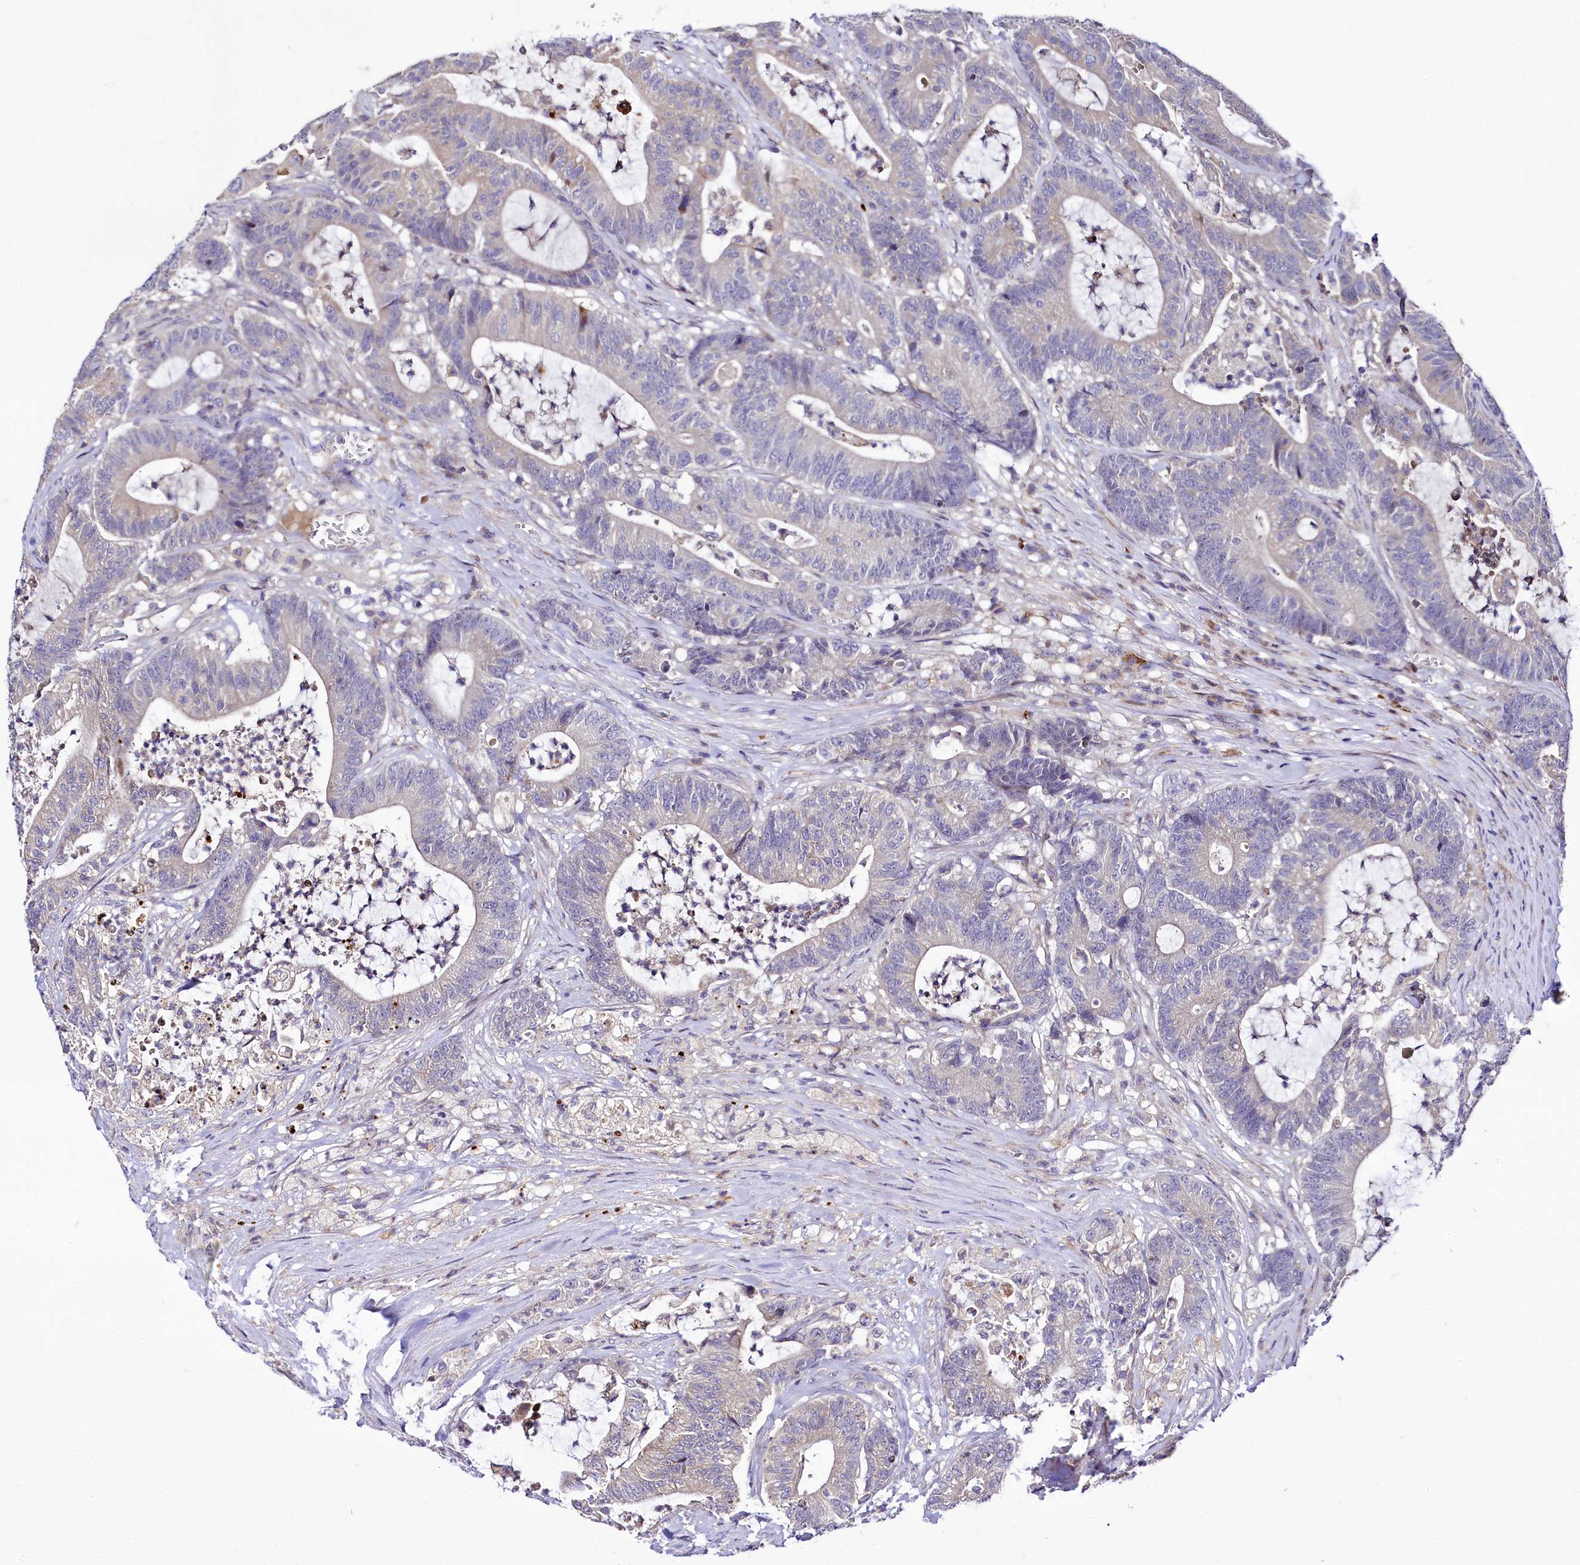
{"staining": {"intensity": "weak", "quantity": "<25%", "location": "cytoplasmic/membranous"}, "tissue": "colorectal cancer", "cell_type": "Tumor cells", "image_type": "cancer", "snomed": [{"axis": "morphology", "description": "Adenocarcinoma, NOS"}, {"axis": "topography", "description": "Colon"}], "caption": "This image is of colorectal cancer (adenocarcinoma) stained with immunohistochemistry to label a protein in brown with the nuclei are counter-stained blue. There is no expression in tumor cells.", "gene": "ZC3H12C", "patient": {"sex": "female", "age": 84}}